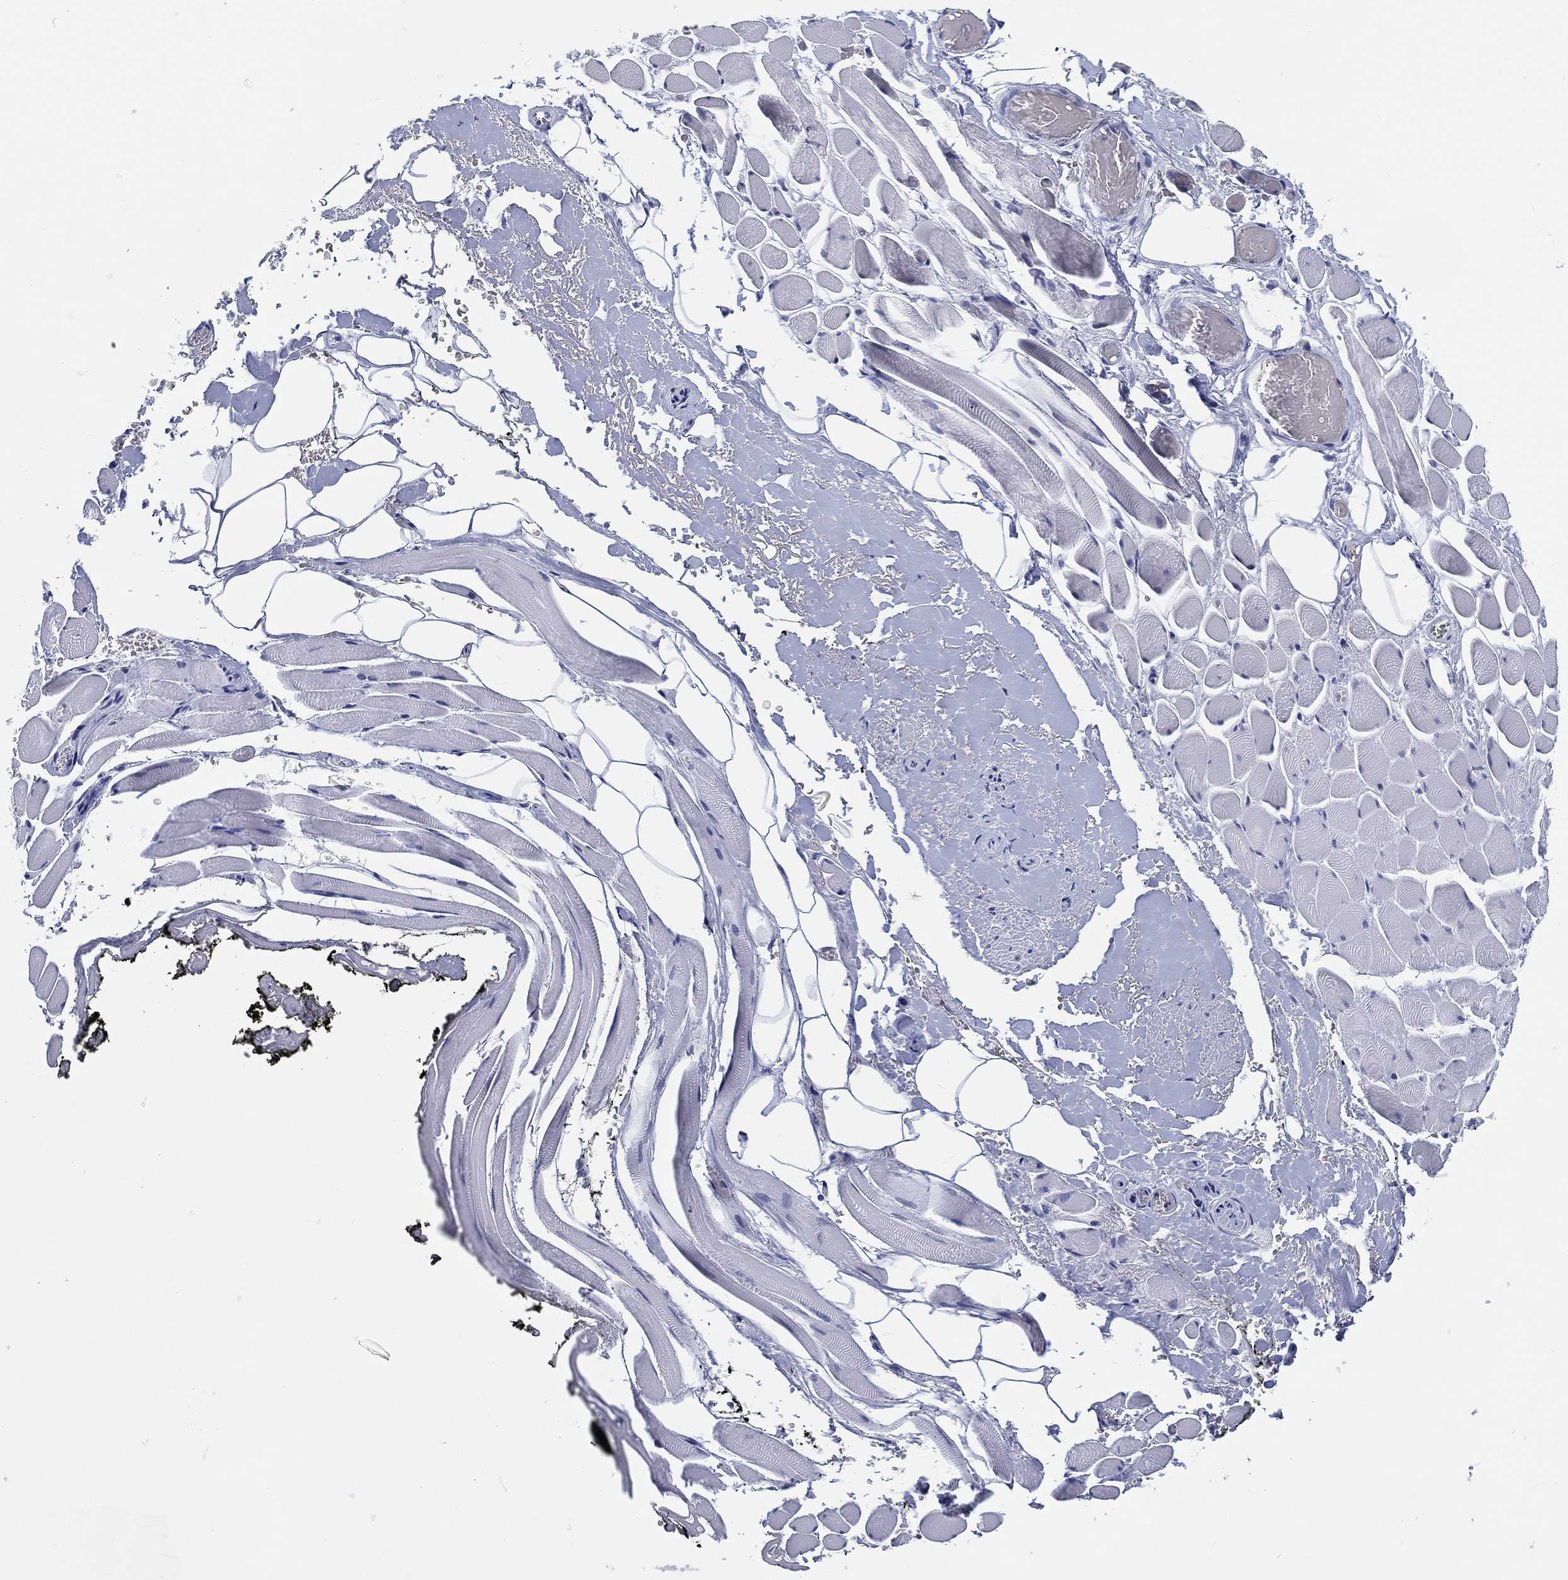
{"staining": {"intensity": "negative", "quantity": "none", "location": "none"}, "tissue": "adipose tissue", "cell_type": "Adipocytes", "image_type": "normal", "snomed": [{"axis": "morphology", "description": "Normal tissue, NOS"}, {"axis": "topography", "description": "Anal"}, {"axis": "topography", "description": "Peripheral nerve tissue"}], "caption": "A histopathology image of adipose tissue stained for a protein shows no brown staining in adipocytes.", "gene": "MAPK8IP1", "patient": {"sex": "male", "age": 53}}